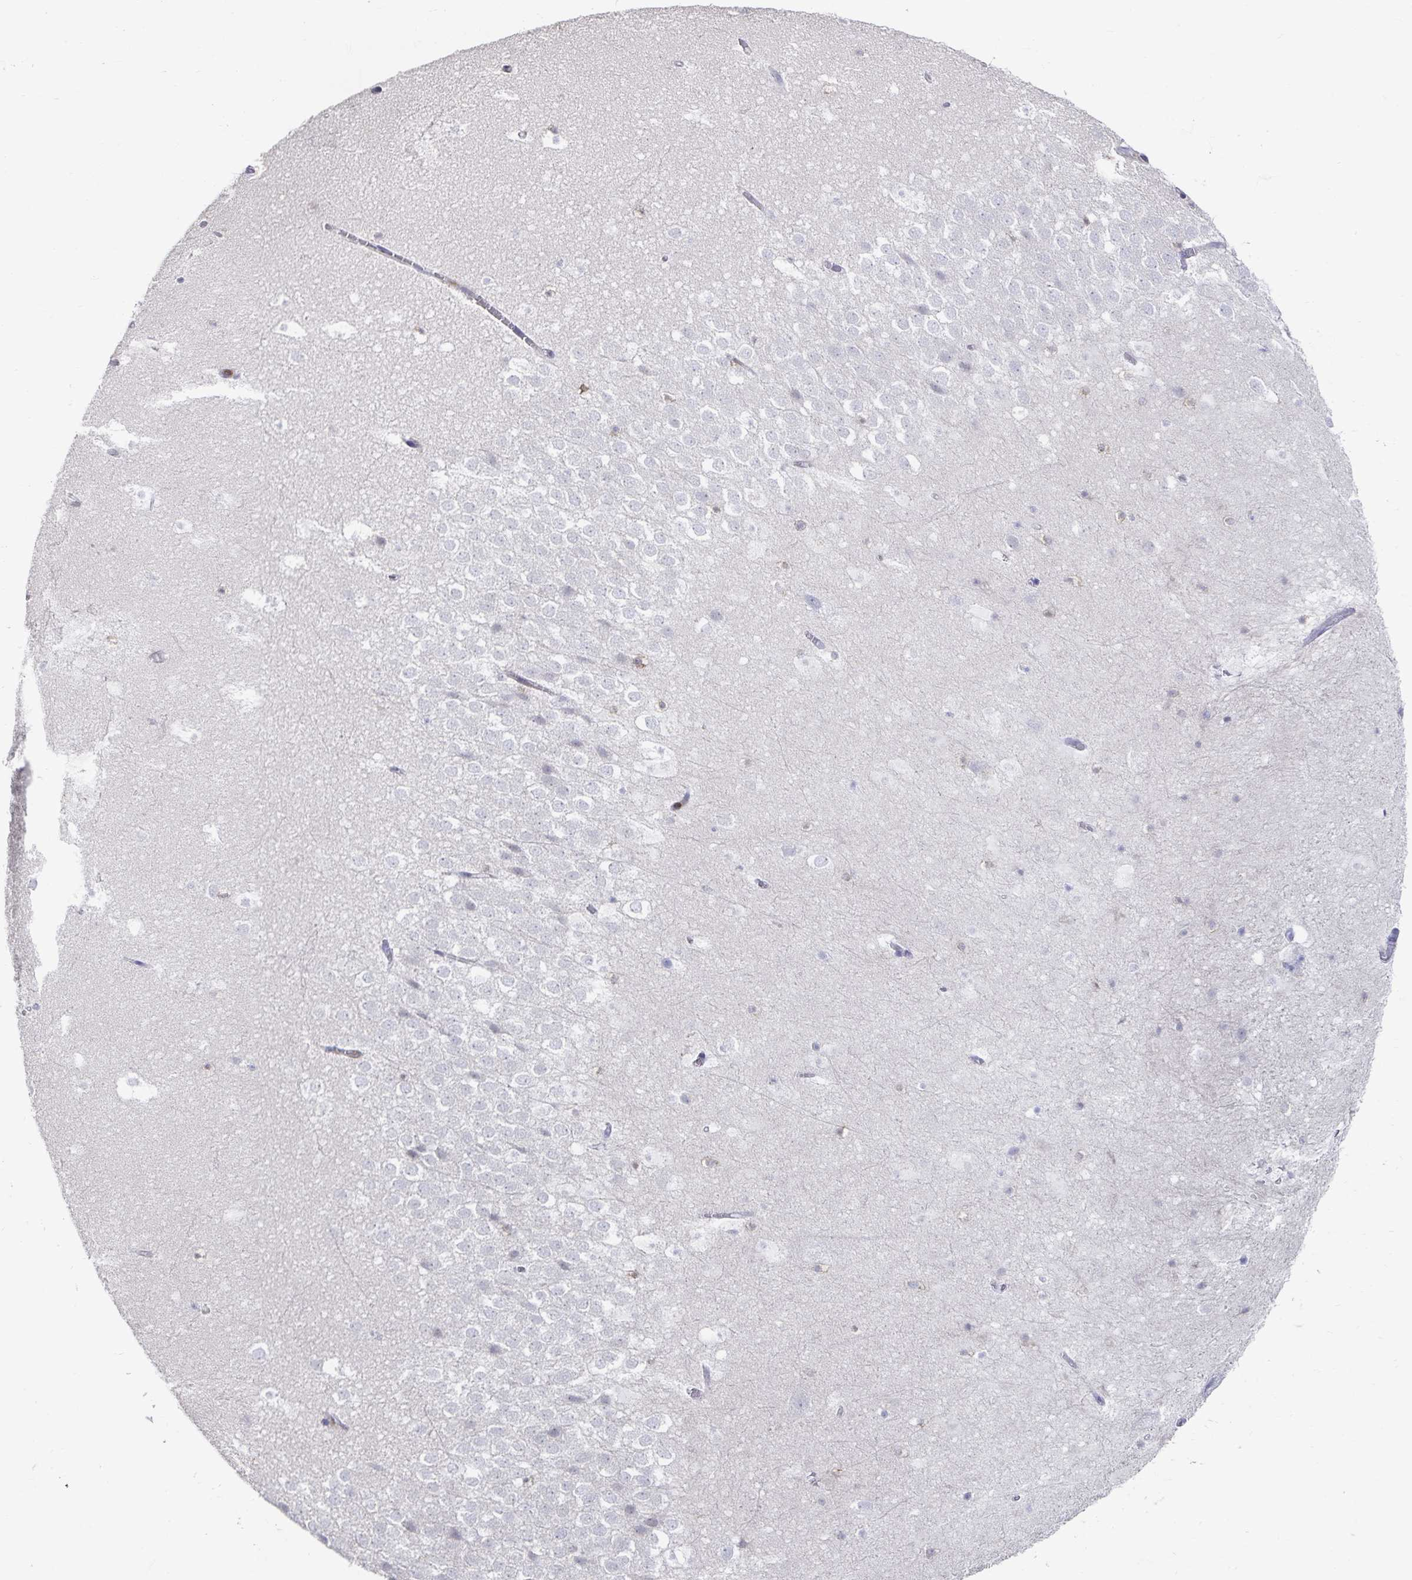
{"staining": {"intensity": "negative", "quantity": "none", "location": "none"}, "tissue": "hippocampus", "cell_type": "Glial cells", "image_type": "normal", "snomed": [{"axis": "morphology", "description": "Normal tissue, NOS"}, {"axis": "topography", "description": "Hippocampus"}], "caption": "Immunohistochemistry histopathology image of normal hippocampus stained for a protein (brown), which displays no staining in glial cells.", "gene": "PIK3CD", "patient": {"sex": "female", "age": 42}}